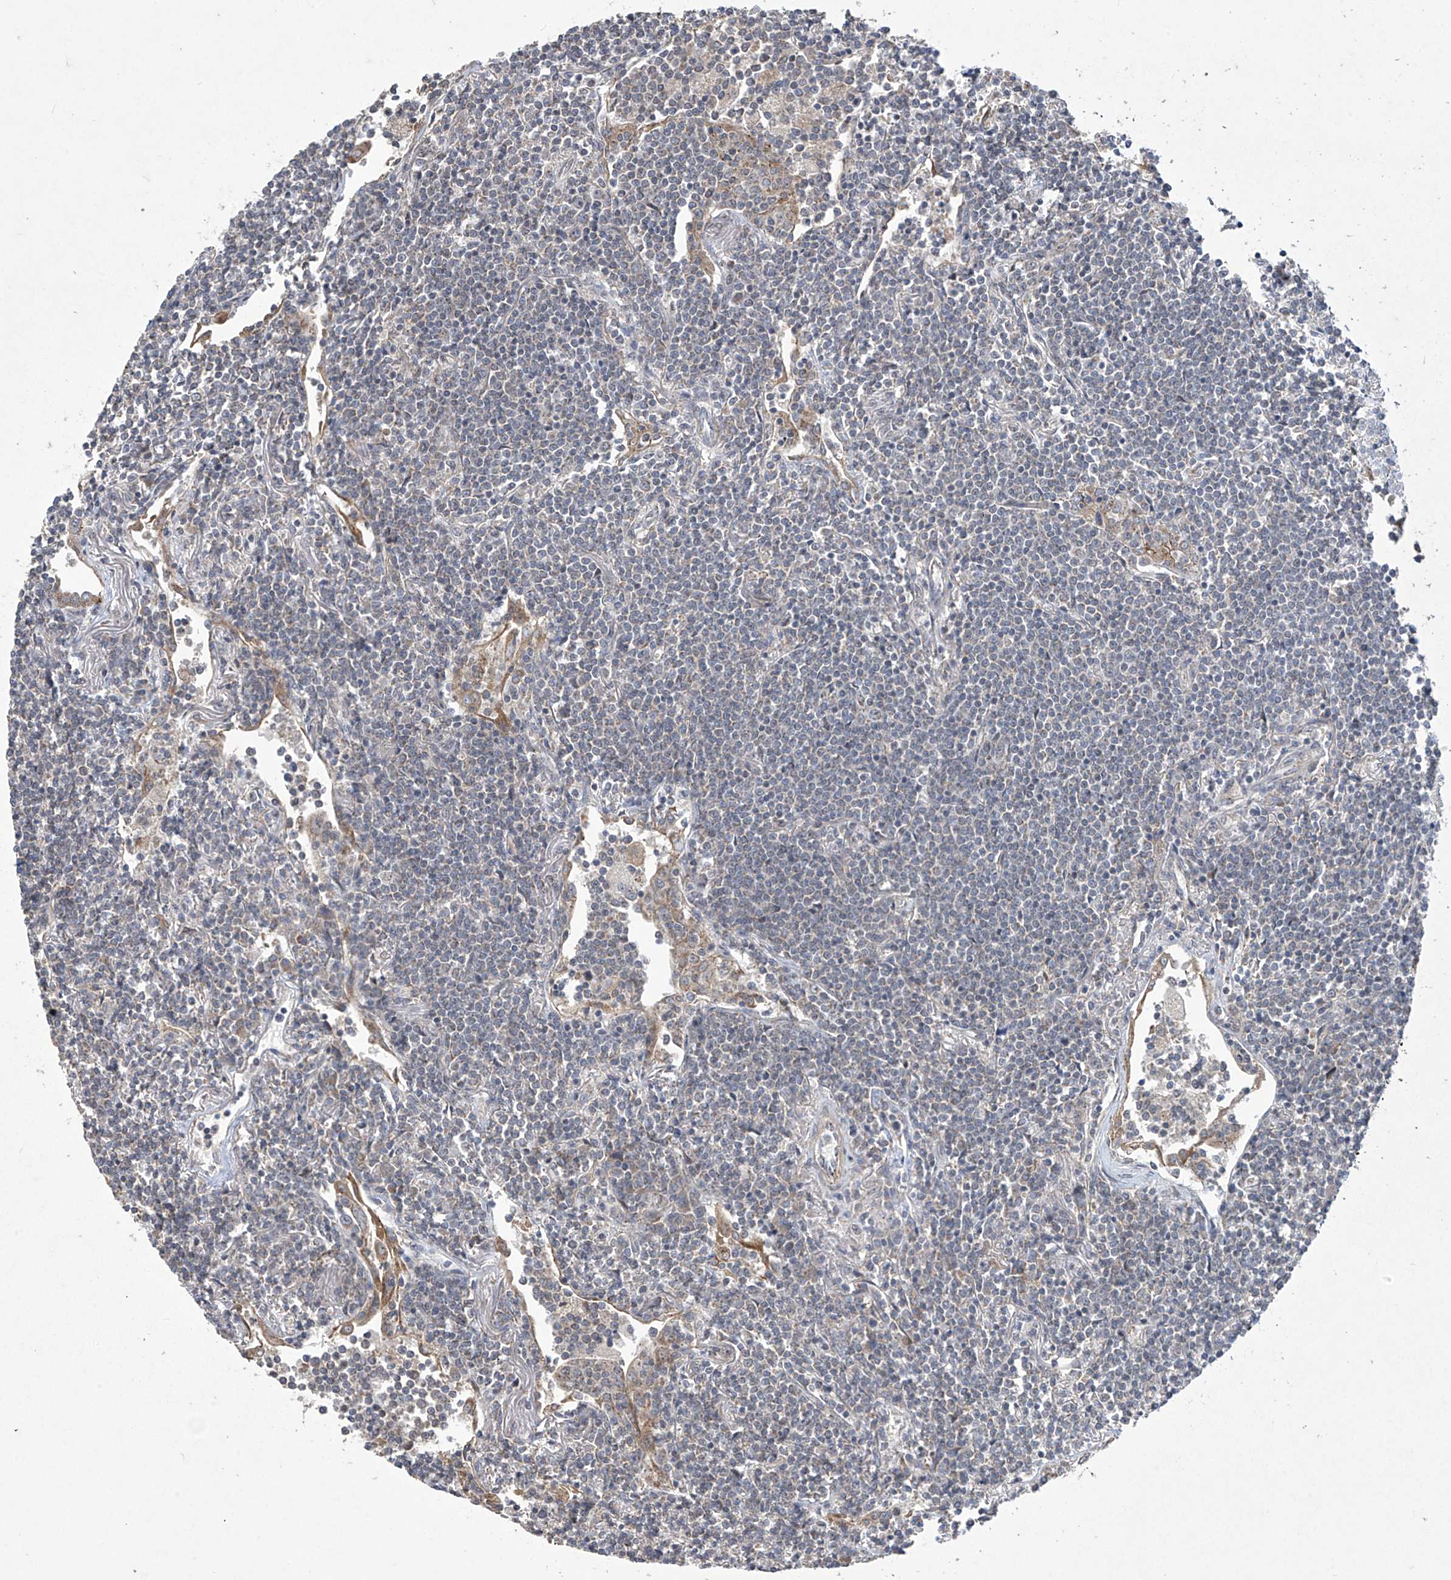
{"staining": {"intensity": "negative", "quantity": "none", "location": "none"}, "tissue": "lymphoma", "cell_type": "Tumor cells", "image_type": "cancer", "snomed": [{"axis": "morphology", "description": "Malignant lymphoma, non-Hodgkin's type, Low grade"}, {"axis": "topography", "description": "Lung"}], "caption": "Tumor cells are negative for brown protein staining in lymphoma.", "gene": "TRIM60", "patient": {"sex": "female", "age": 71}}